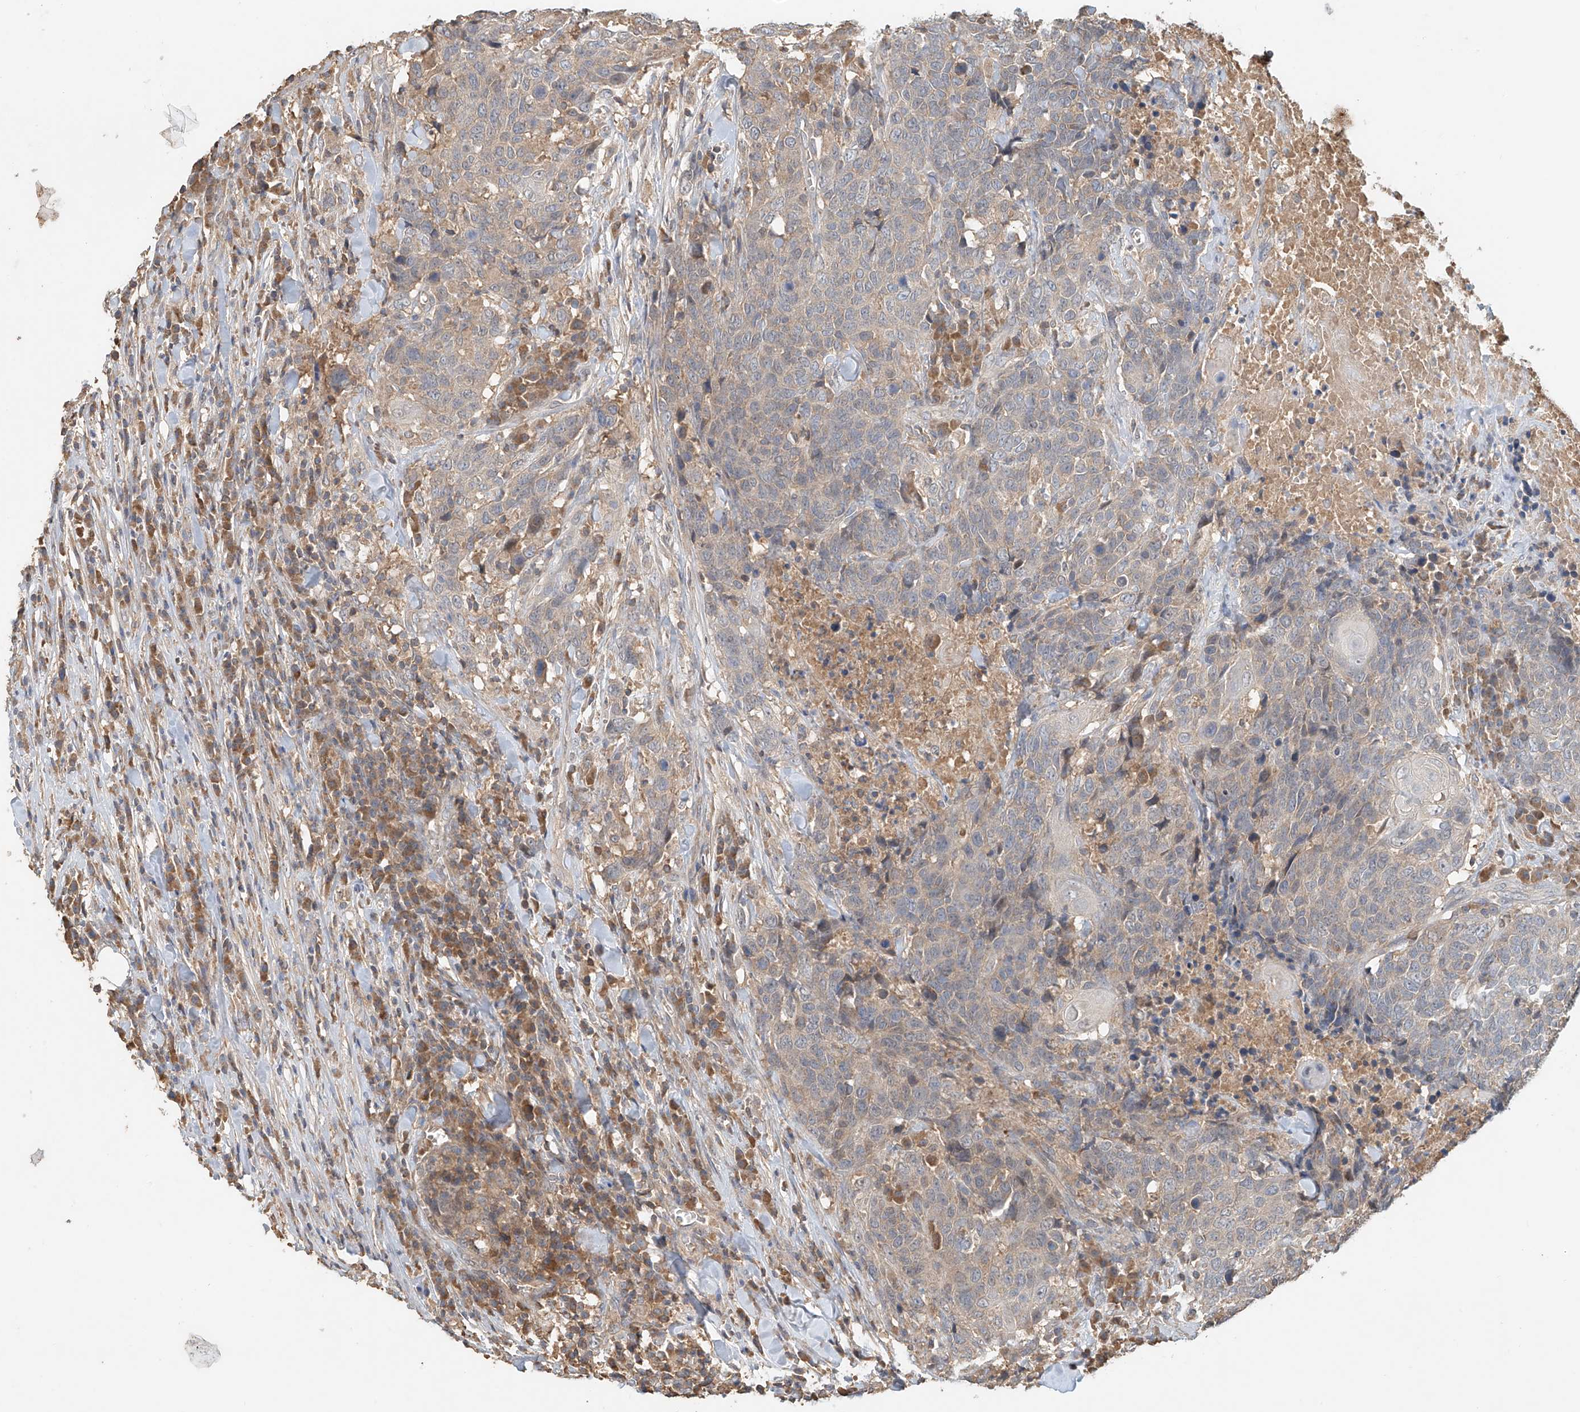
{"staining": {"intensity": "weak", "quantity": "<25%", "location": "cytoplasmic/membranous"}, "tissue": "head and neck cancer", "cell_type": "Tumor cells", "image_type": "cancer", "snomed": [{"axis": "morphology", "description": "Squamous cell carcinoma, NOS"}, {"axis": "topography", "description": "Head-Neck"}], "caption": "High magnification brightfield microscopy of squamous cell carcinoma (head and neck) stained with DAB (brown) and counterstained with hematoxylin (blue): tumor cells show no significant staining.", "gene": "GNB1L", "patient": {"sex": "male", "age": 66}}